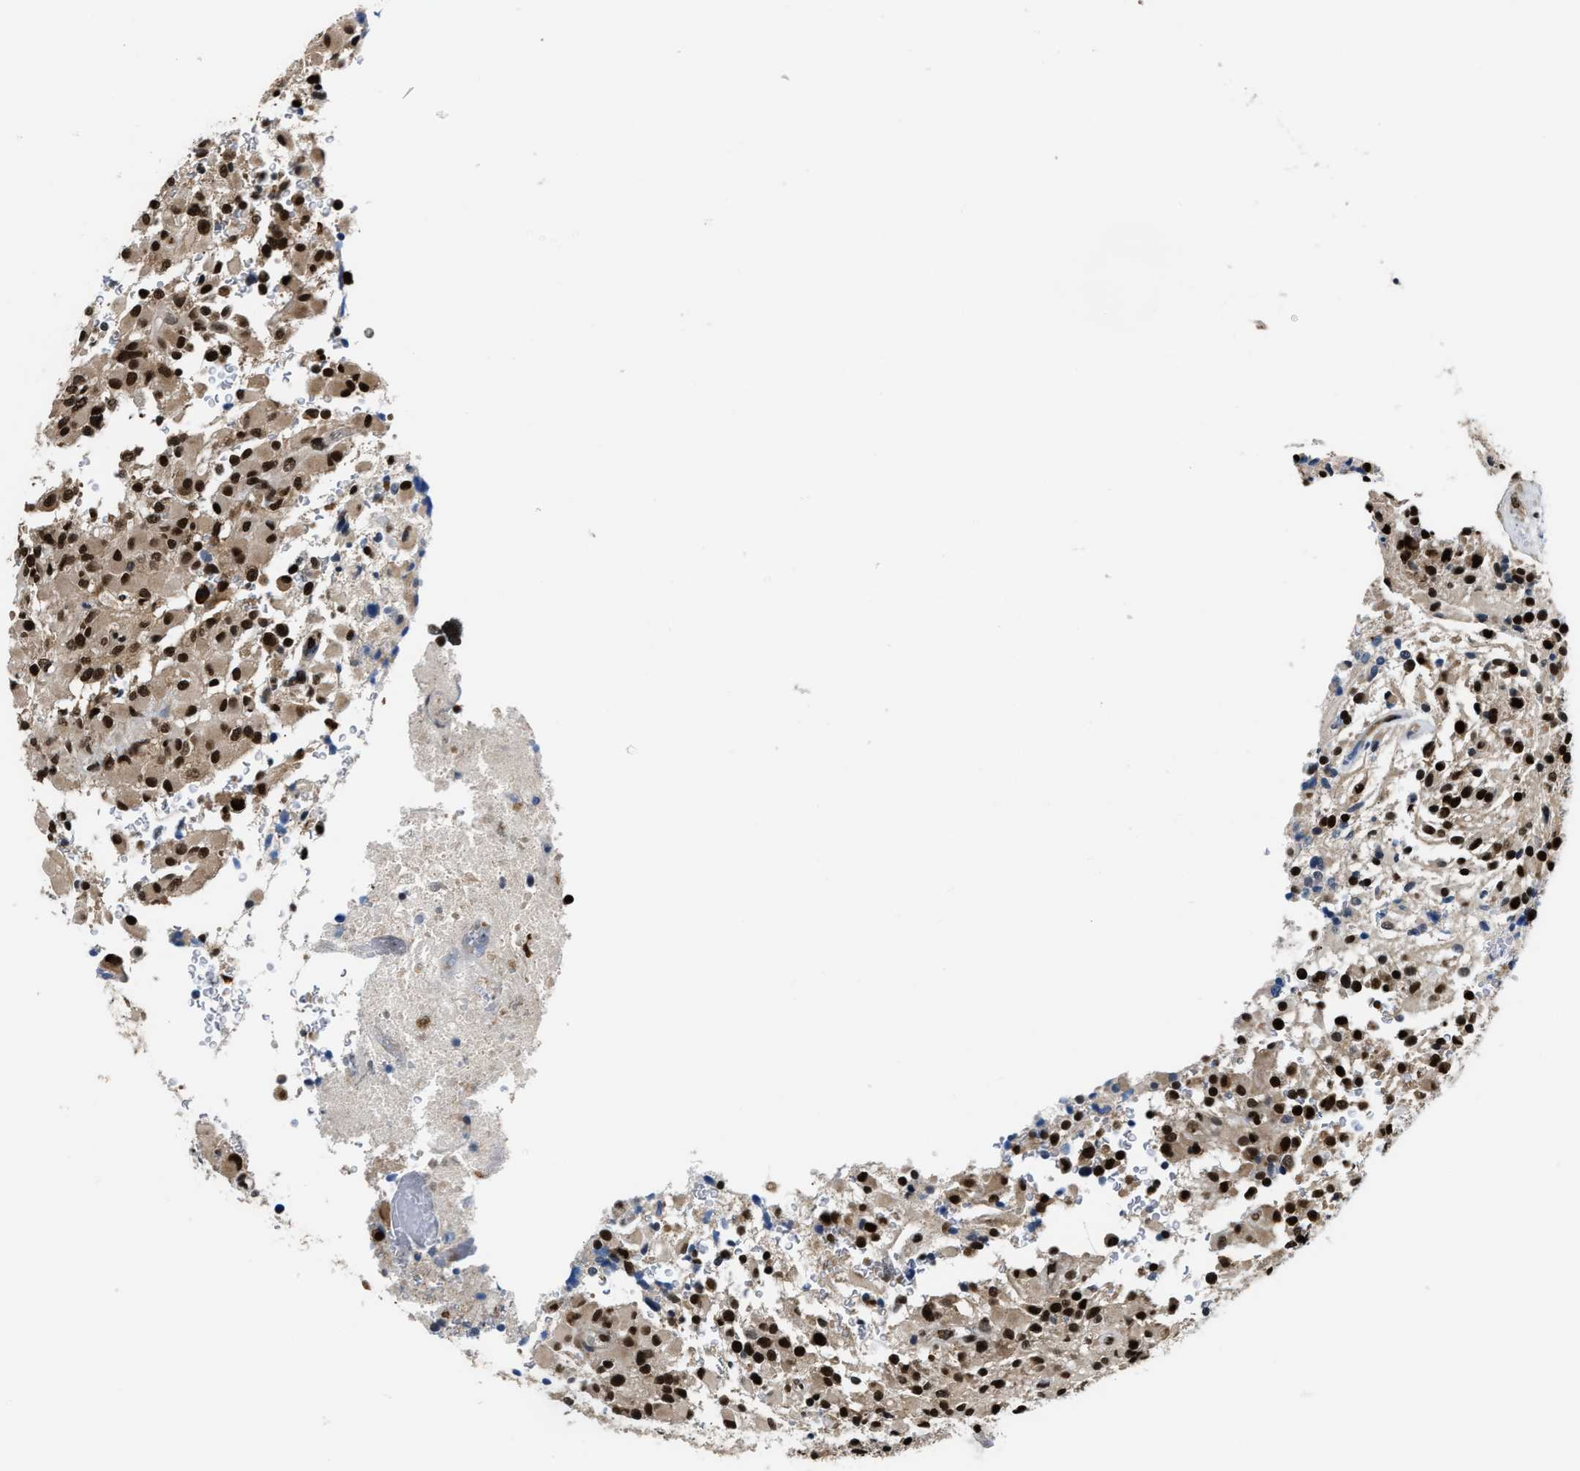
{"staining": {"intensity": "strong", "quantity": "25%-75%", "location": "nuclear"}, "tissue": "glioma", "cell_type": "Tumor cells", "image_type": "cancer", "snomed": [{"axis": "morphology", "description": "Glioma, malignant, High grade"}, {"axis": "topography", "description": "Brain"}], "caption": "Tumor cells reveal strong nuclear staining in approximately 25%-75% of cells in high-grade glioma (malignant).", "gene": "CCNDBP1", "patient": {"sex": "male", "age": 71}}